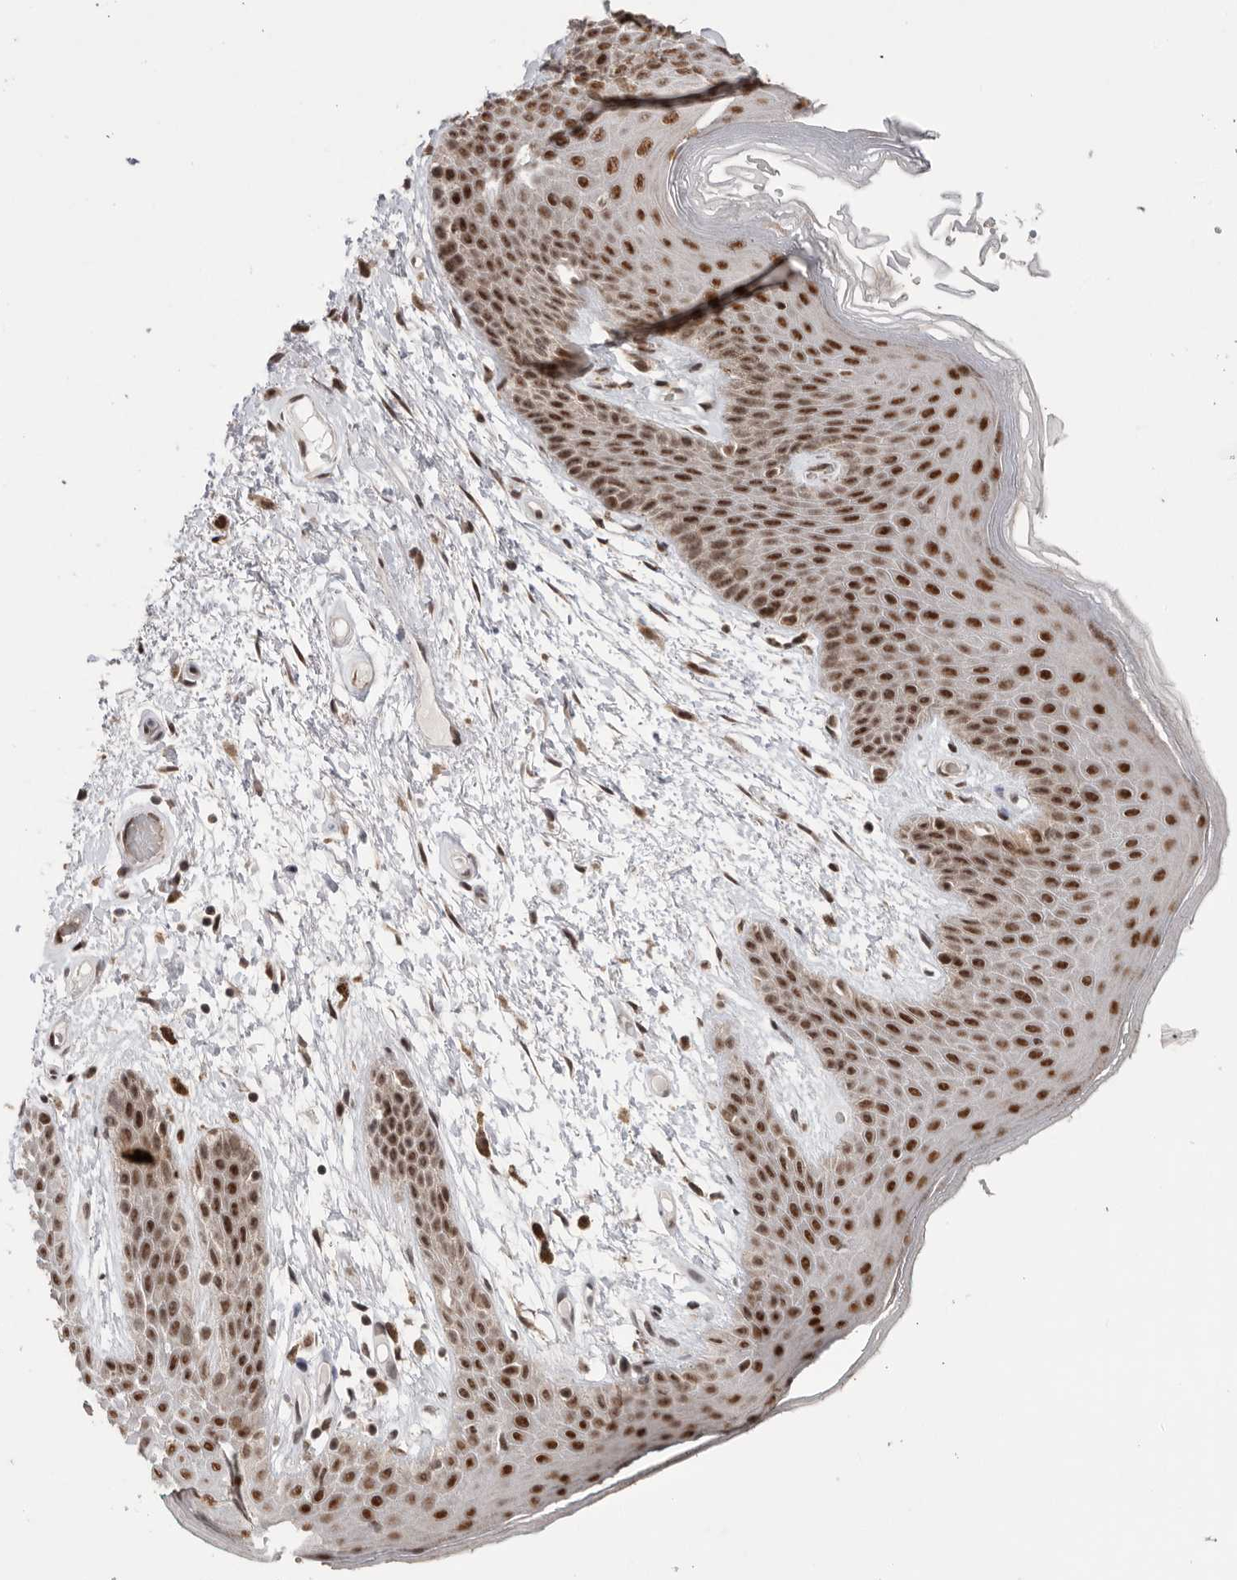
{"staining": {"intensity": "strong", "quantity": ">75%", "location": "nuclear"}, "tissue": "skin", "cell_type": "Epidermal cells", "image_type": "normal", "snomed": [{"axis": "morphology", "description": "Normal tissue, NOS"}, {"axis": "topography", "description": "Anal"}], "caption": "Strong nuclear positivity for a protein is identified in about >75% of epidermal cells of unremarkable skin using immunohistochemistry.", "gene": "PPP1R10", "patient": {"sex": "male", "age": 74}}